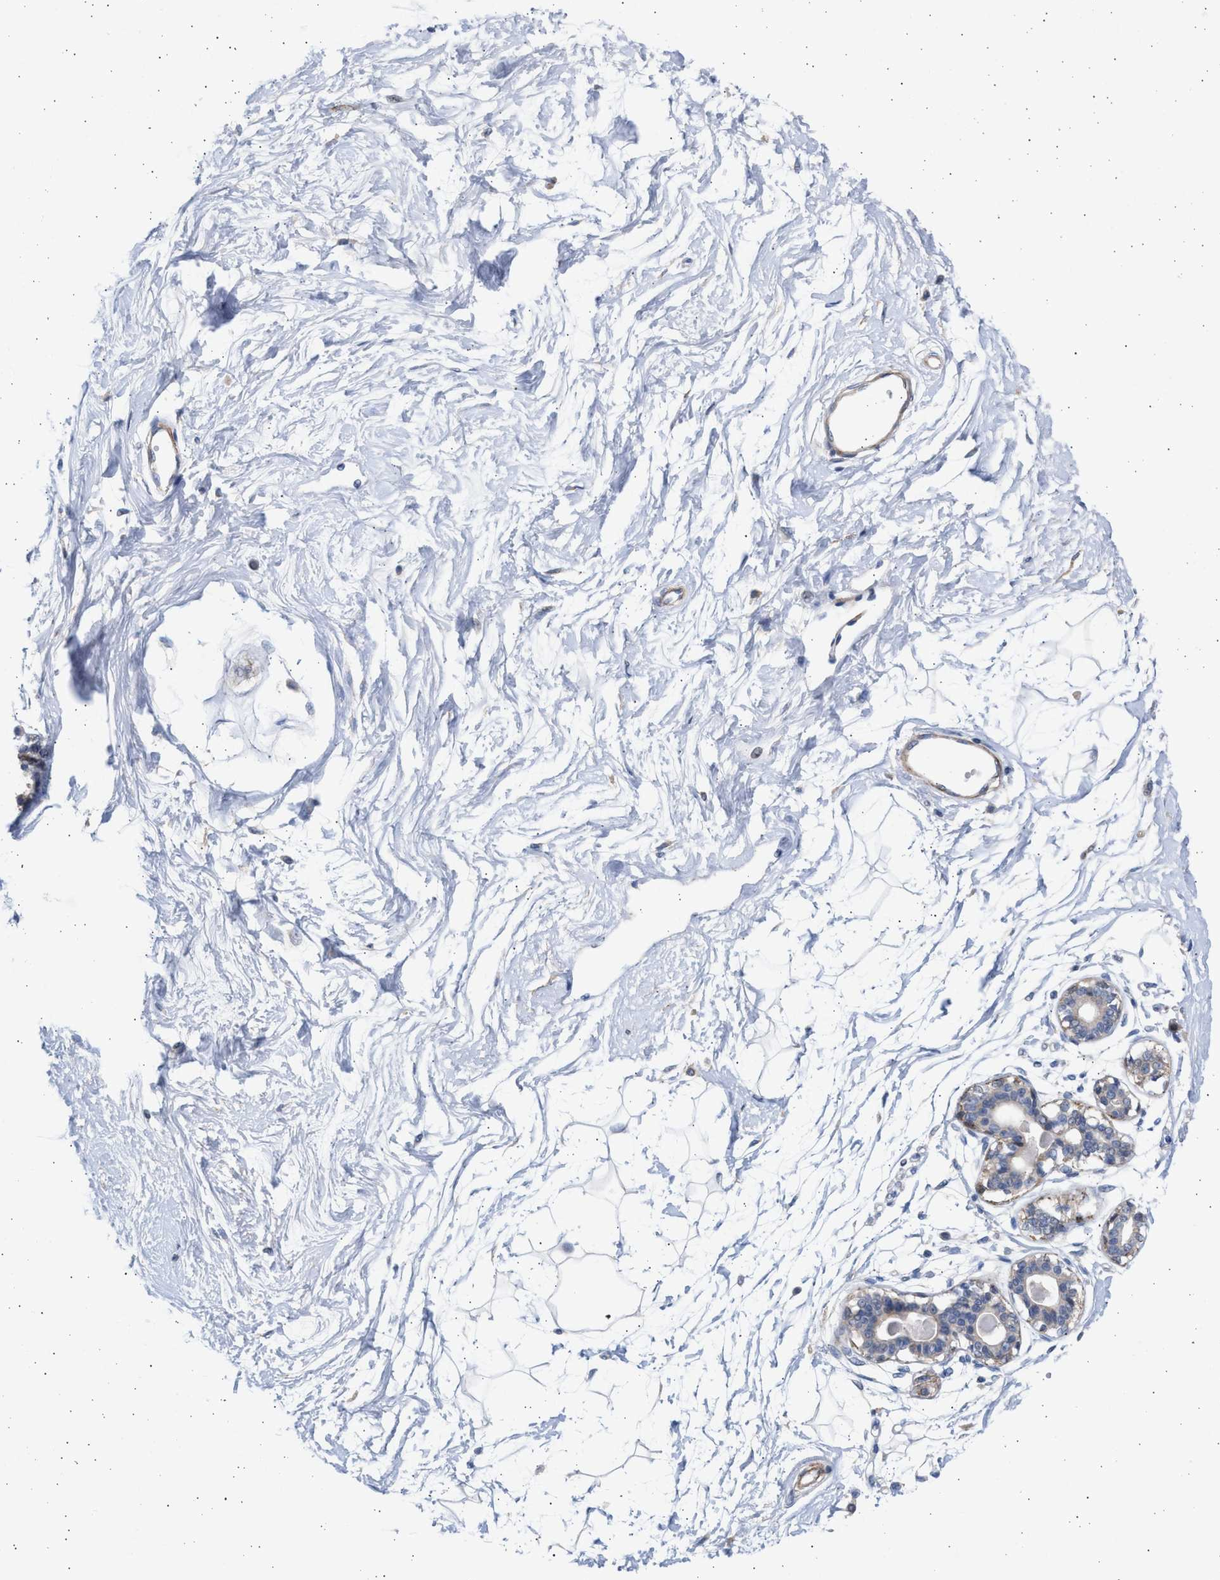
{"staining": {"intensity": "negative", "quantity": "none", "location": "none"}, "tissue": "breast", "cell_type": "Adipocytes", "image_type": "normal", "snomed": [{"axis": "morphology", "description": "Normal tissue, NOS"}, {"axis": "topography", "description": "Breast"}], "caption": "Histopathology image shows no protein staining in adipocytes of unremarkable breast.", "gene": "NBR1", "patient": {"sex": "female", "age": 45}}